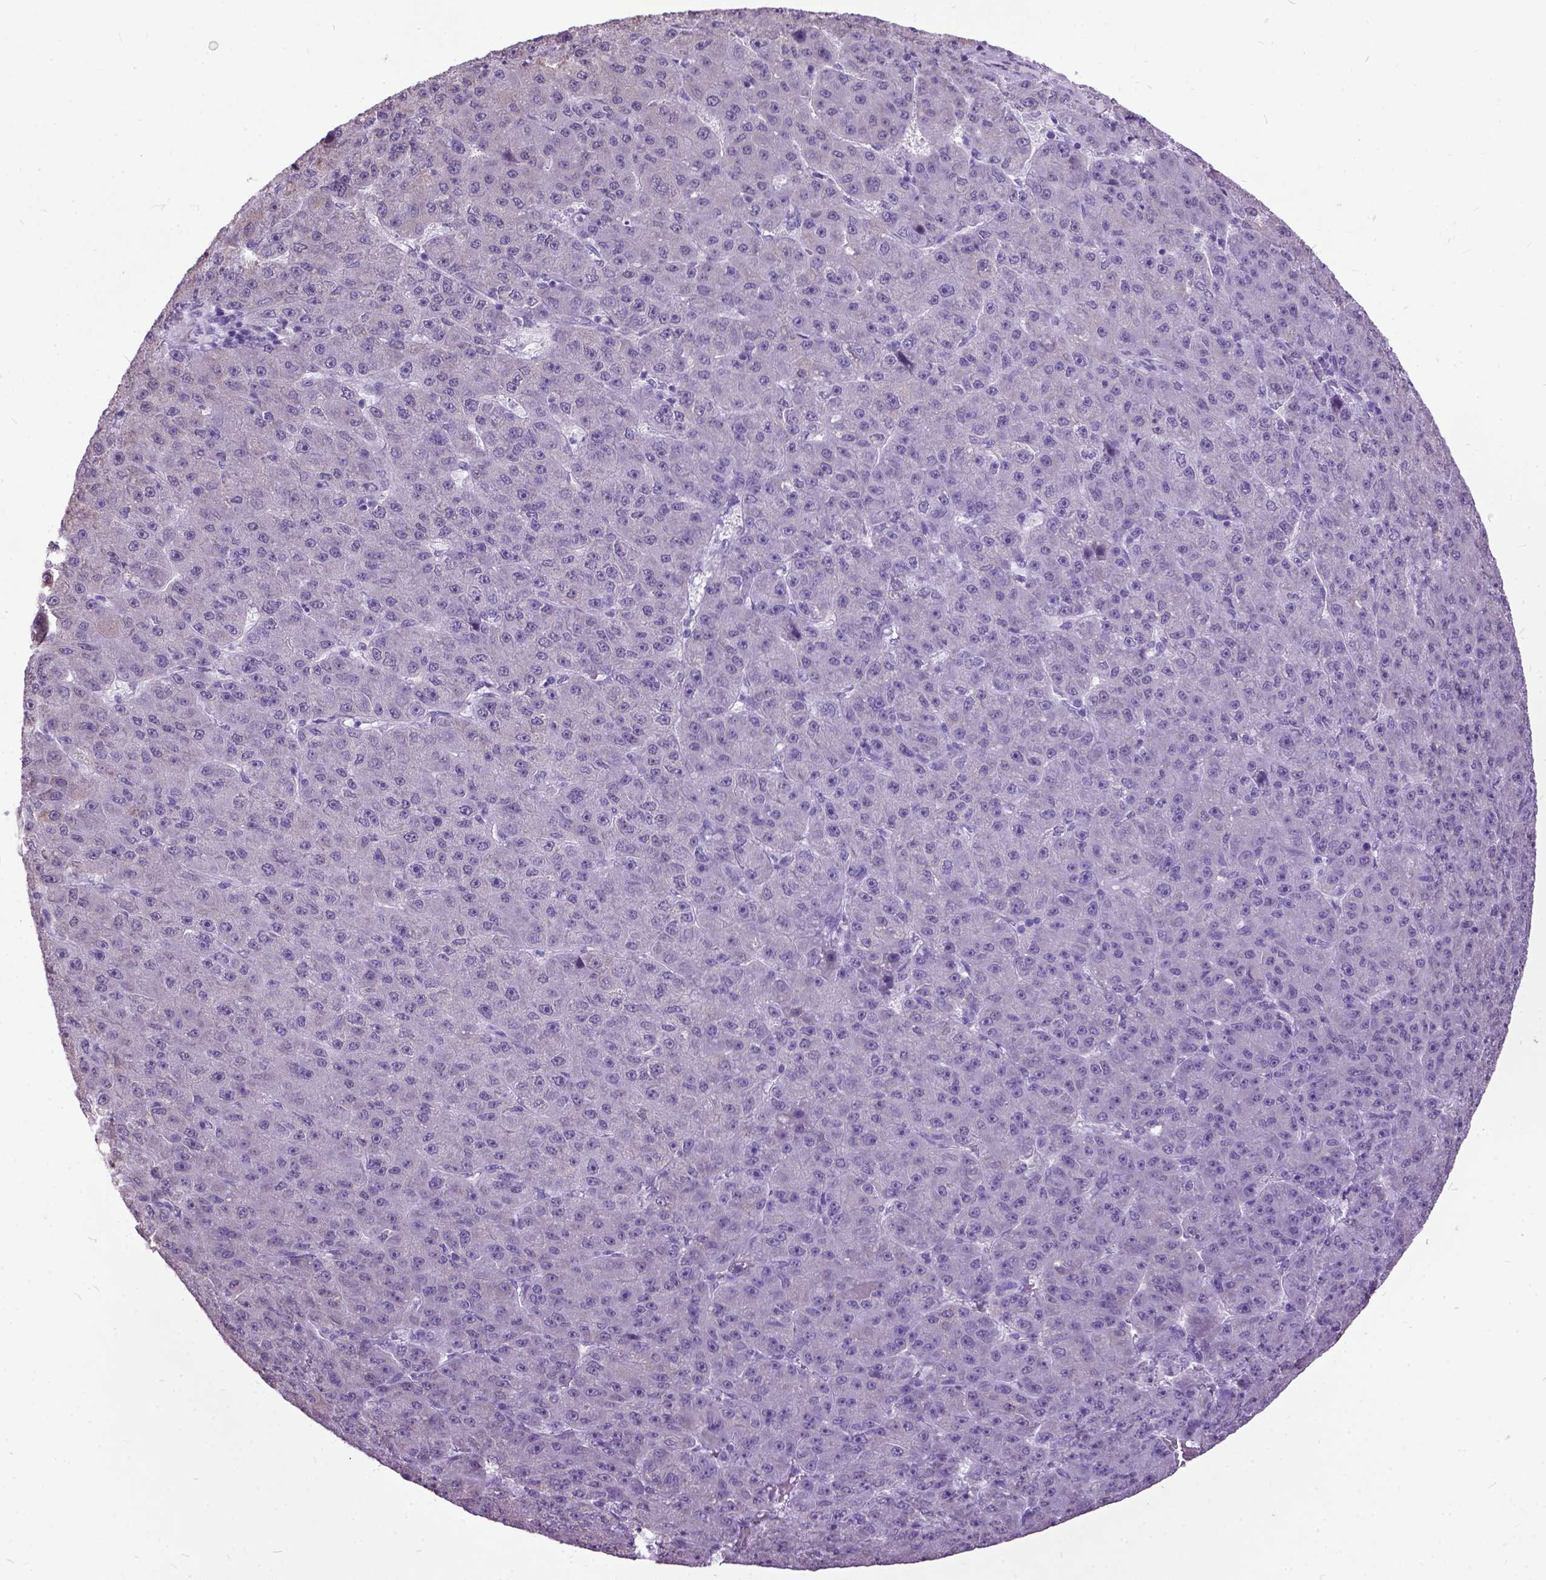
{"staining": {"intensity": "negative", "quantity": "none", "location": "none"}, "tissue": "liver cancer", "cell_type": "Tumor cells", "image_type": "cancer", "snomed": [{"axis": "morphology", "description": "Carcinoma, Hepatocellular, NOS"}, {"axis": "topography", "description": "Liver"}], "caption": "DAB (3,3'-diaminobenzidine) immunohistochemical staining of liver hepatocellular carcinoma shows no significant expression in tumor cells. (Stains: DAB (3,3'-diaminobenzidine) IHC with hematoxylin counter stain, Microscopy: brightfield microscopy at high magnification).", "gene": "MARCHF10", "patient": {"sex": "male", "age": 67}}